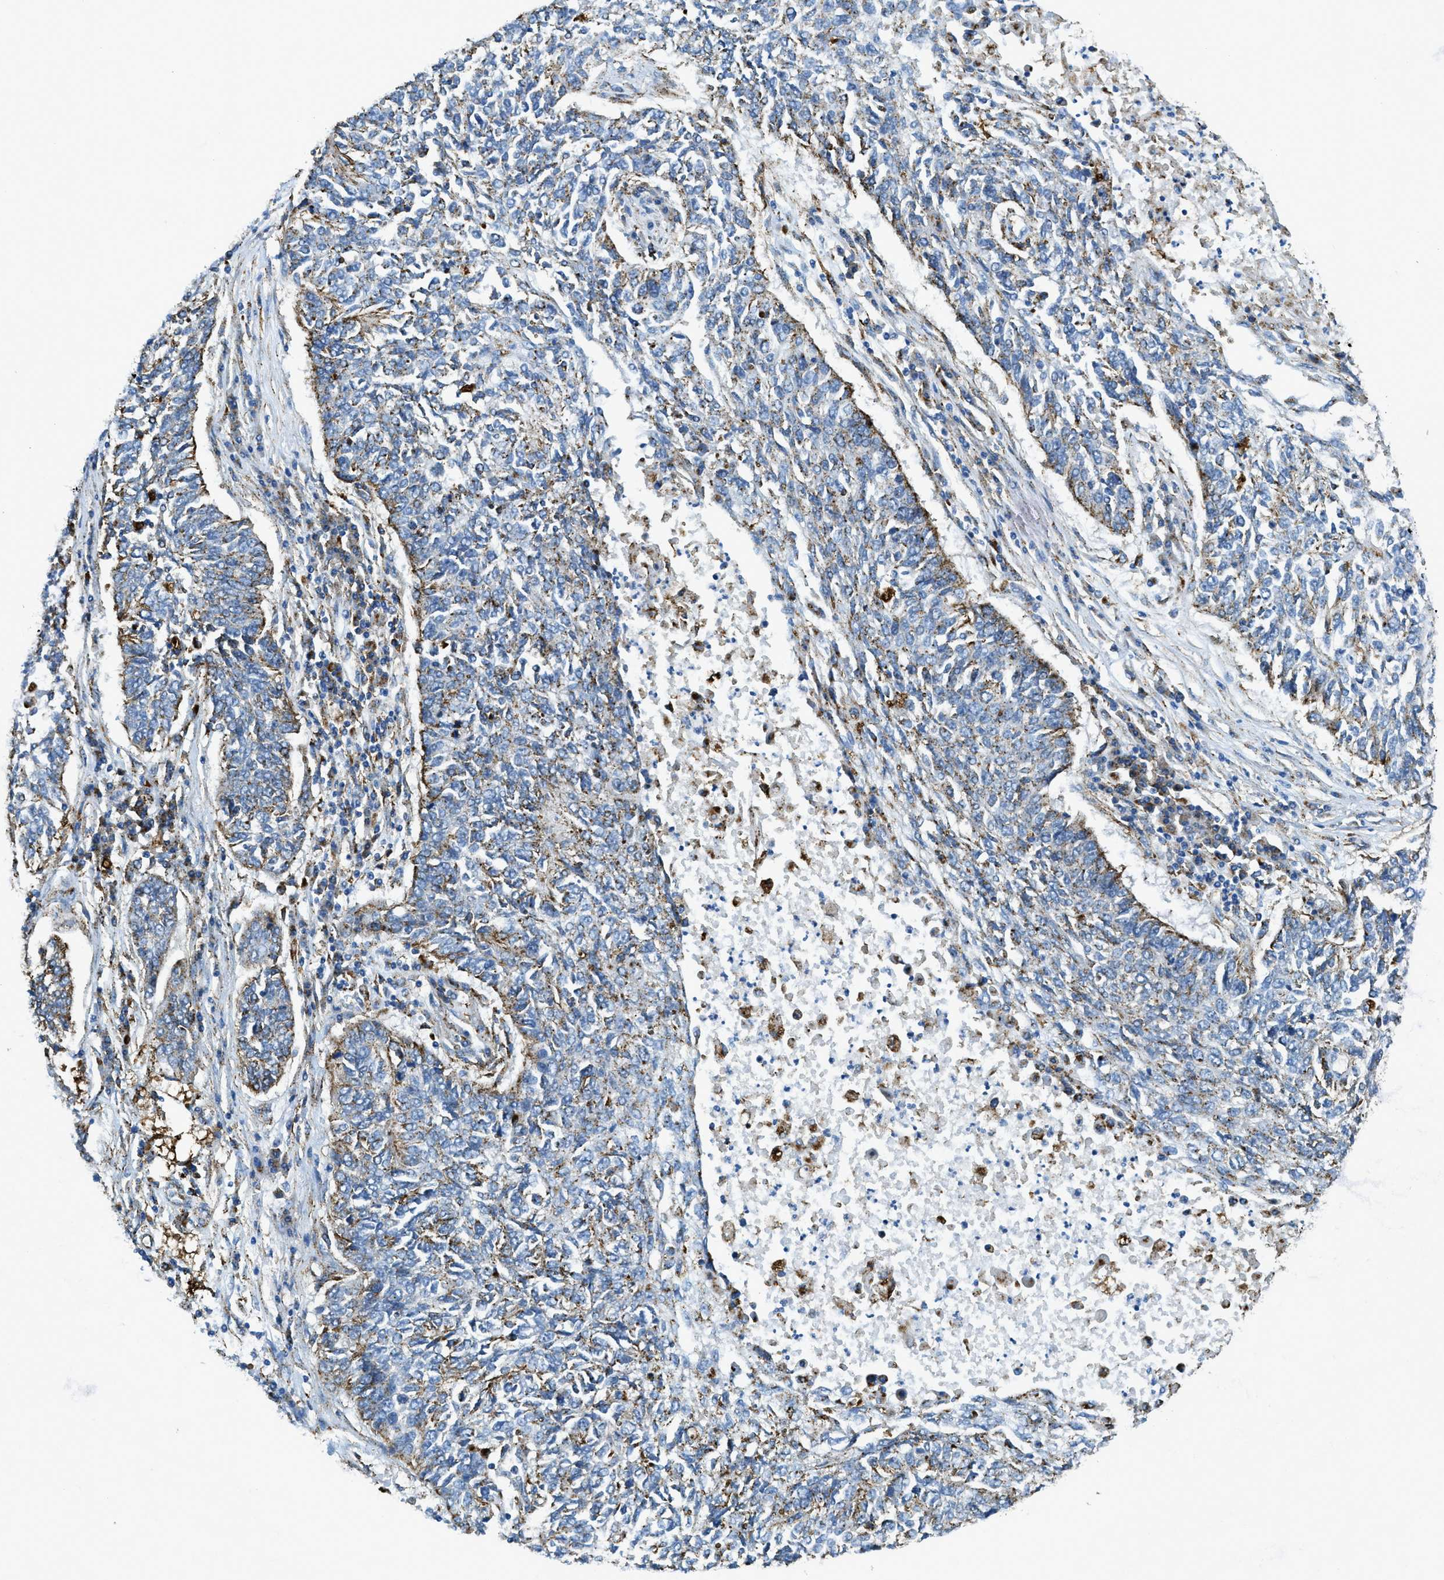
{"staining": {"intensity": "moderate", "quantity": "25%-75%", "location": "cytoplasmic/membranous"}, "tissue": "lung cancer", "cell_type": "Tumor cells", "image_type": "cancer", "snomed": [{"axis": "morphology", "description": "Normal tissue, NOS"}, {"axis": "morphology", "description": "Squamous cell carcinoma, NOS"}, {"axis": "topography", "description": "Cartilage tissue"}, {"axis": "topography", "description": "Bronchus"}, {"axis": "topography", "description": "Lung"}], "caption": "Protein expression analysis of human lung squamous cell carcinoma reveals moderate cytoplasmic/membranous positivity in approximately 25%-75% of tumor cells. Ihc stains the protein in brown and the nuclei are stained blue.", "gene": "SCARB2", "patient": {"sex": "female", "age": 49}}